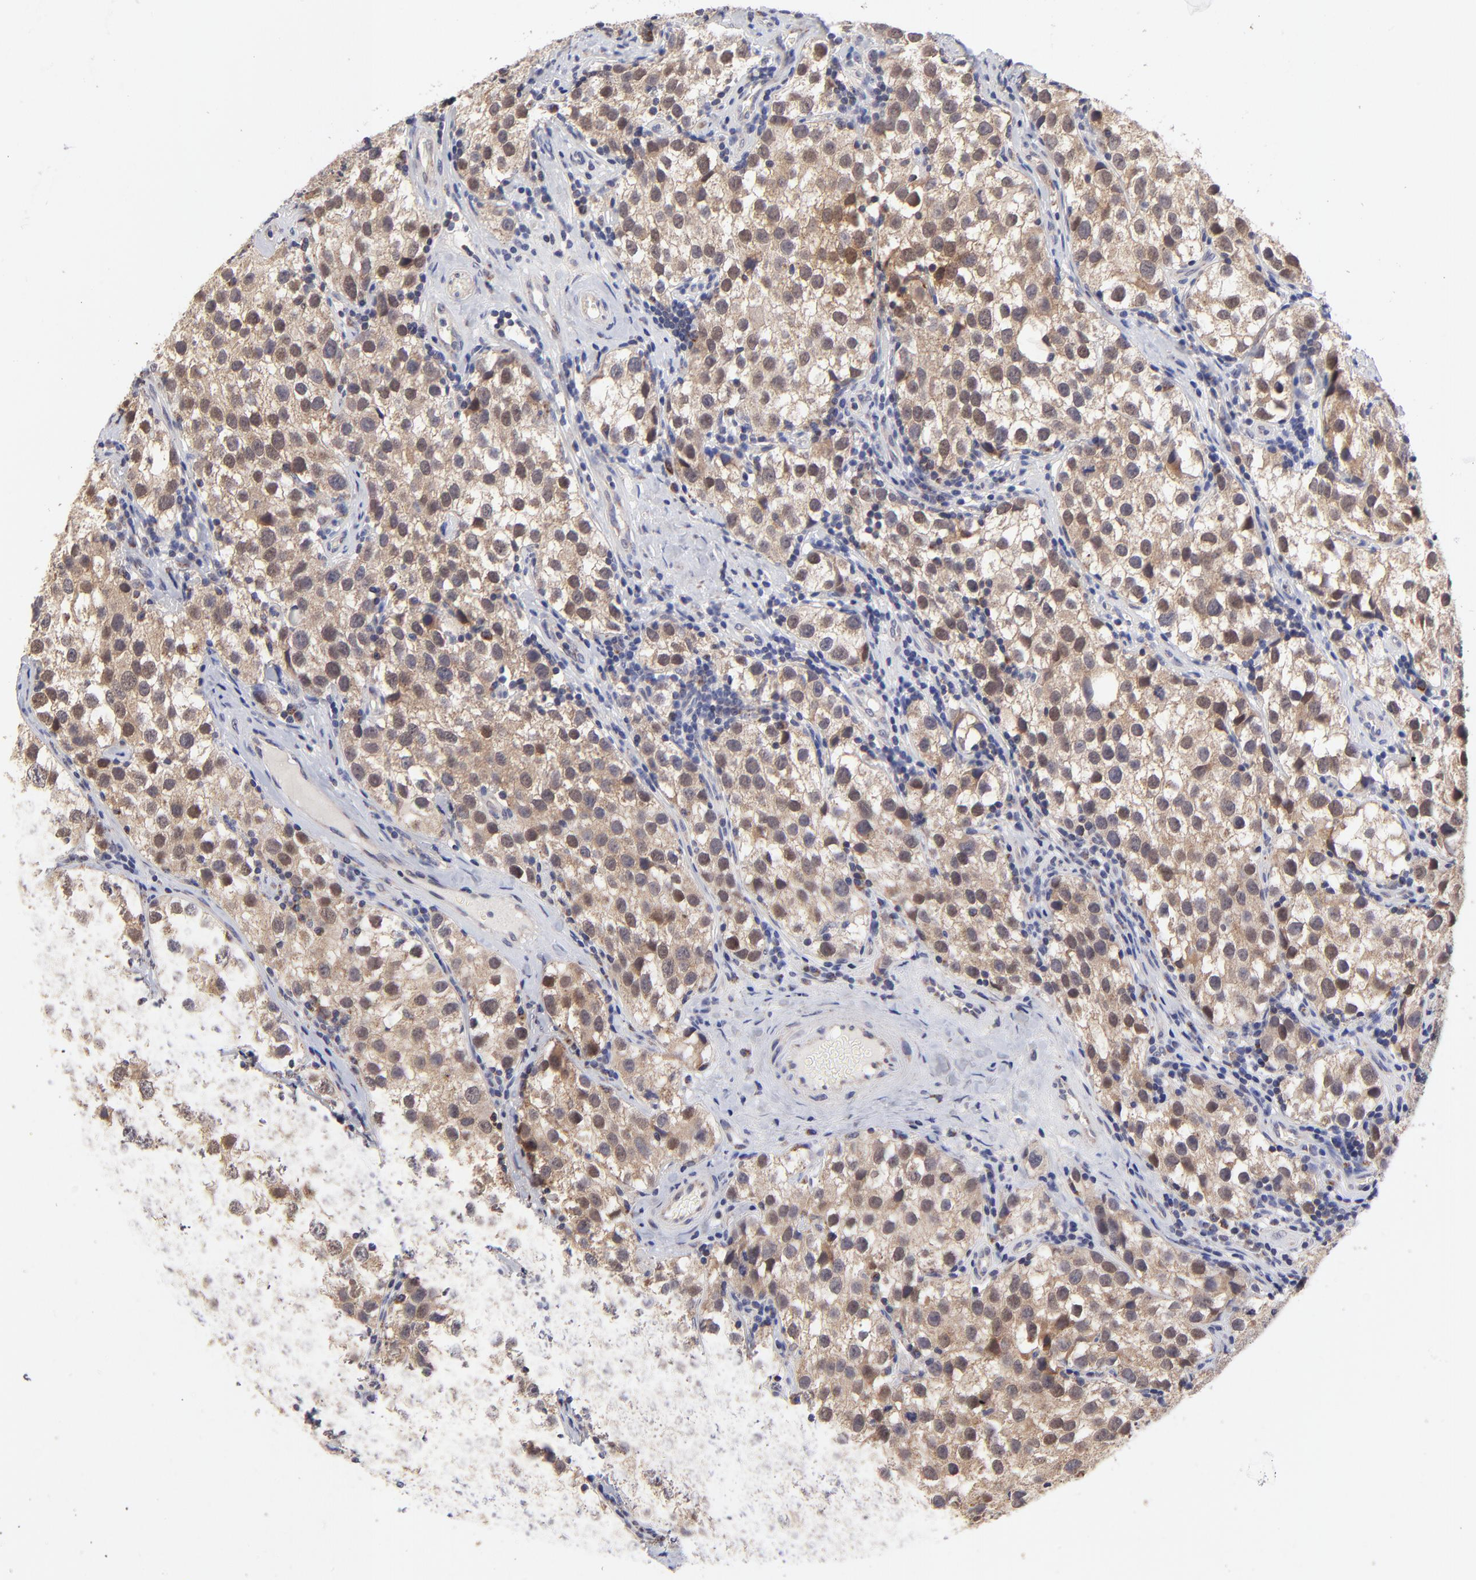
{"staining": {"intensity": "moderate", "quantity": "25%-75%", "location": "cytoplasmic/membranous,nuclear"}, "tissue": "testis cancer", "cell_type": "Tumor cells", "image_type": "cancer", "snomed": [{"axis": "morphology", "description": "Seminoma, NOS"}, {"axis": "topography", "description": "Testis"}], "caption": "Protein expression analysis of human seminoma (testis) reveals moderate cytoplasmic/membranous and nuclear staining in about 25%-75% of tumor cells.", "gene": "FBXL12", "patient": {"sex": "male", "age": 39}}